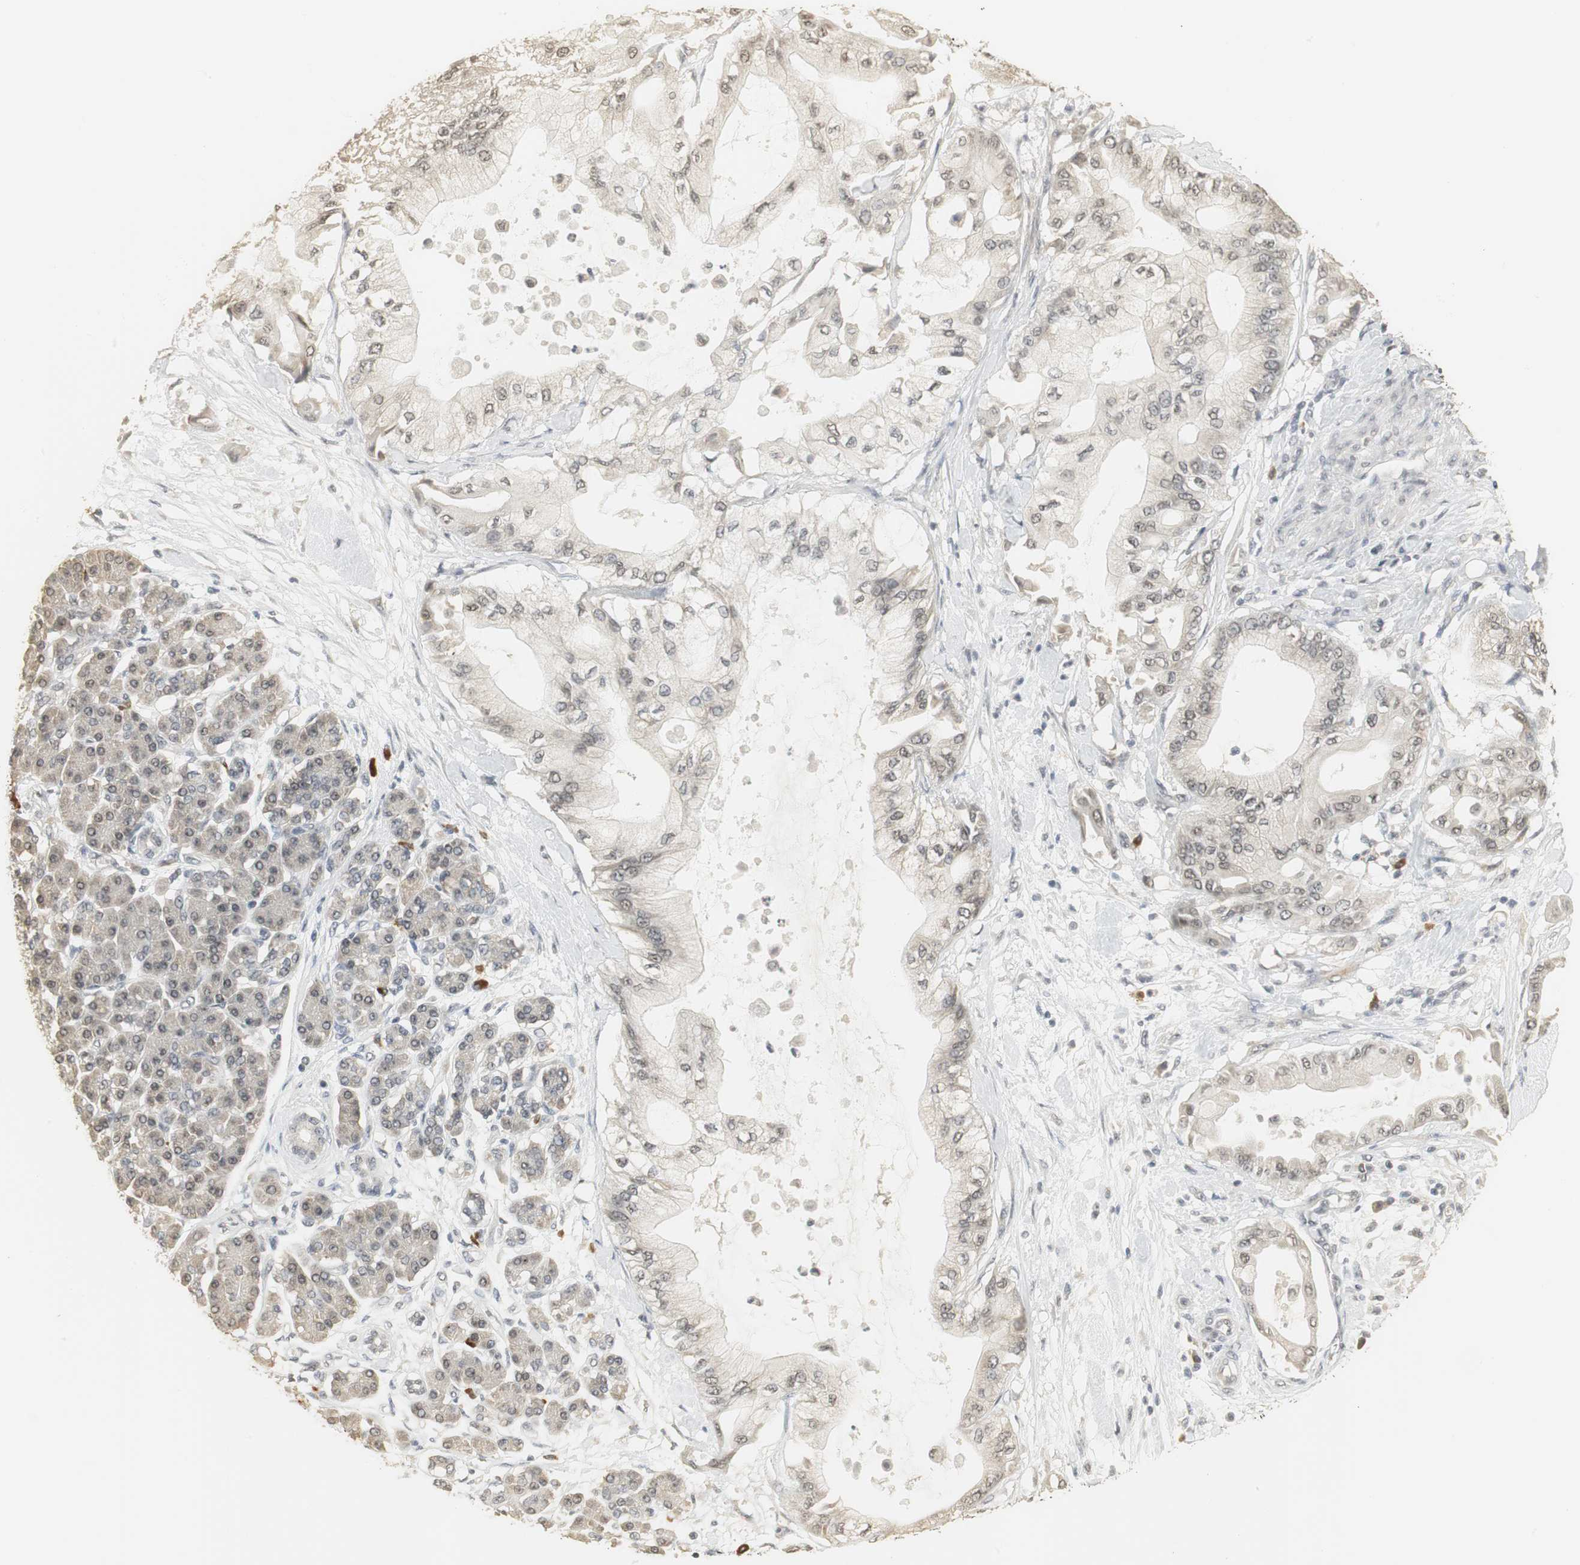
{"staining": {"intensity": "weak", "quantity": "25%-75%", "location": "cytoplasmic/membranous,nuclear"}, "tissue": "pancreatic cancer", "cell_type": "Tumor cells", "image_type": "cancer", "snomed": [{"axis": "morphology", "description": "Adenocarcinoma, NOS"}, {"axis": "morphology", "description": "Adenocarcinoma, metastatic, NOS"}, {"axis": "topography", "description": "Lymph node"}, {"axis": "topography", "description": "Pancreas"}, {"axis": "topography", "description": "Duodenum"}], "caption": "Human pancreatic adenocarcinoma stained with a brown dye demonstrates weak cytoplasmic/membranous and nuclear positive positivity in approximately 25%-75% of tumor cells.", "gene": "ELOA", "patient": {"sex": "female", "age": 64}}